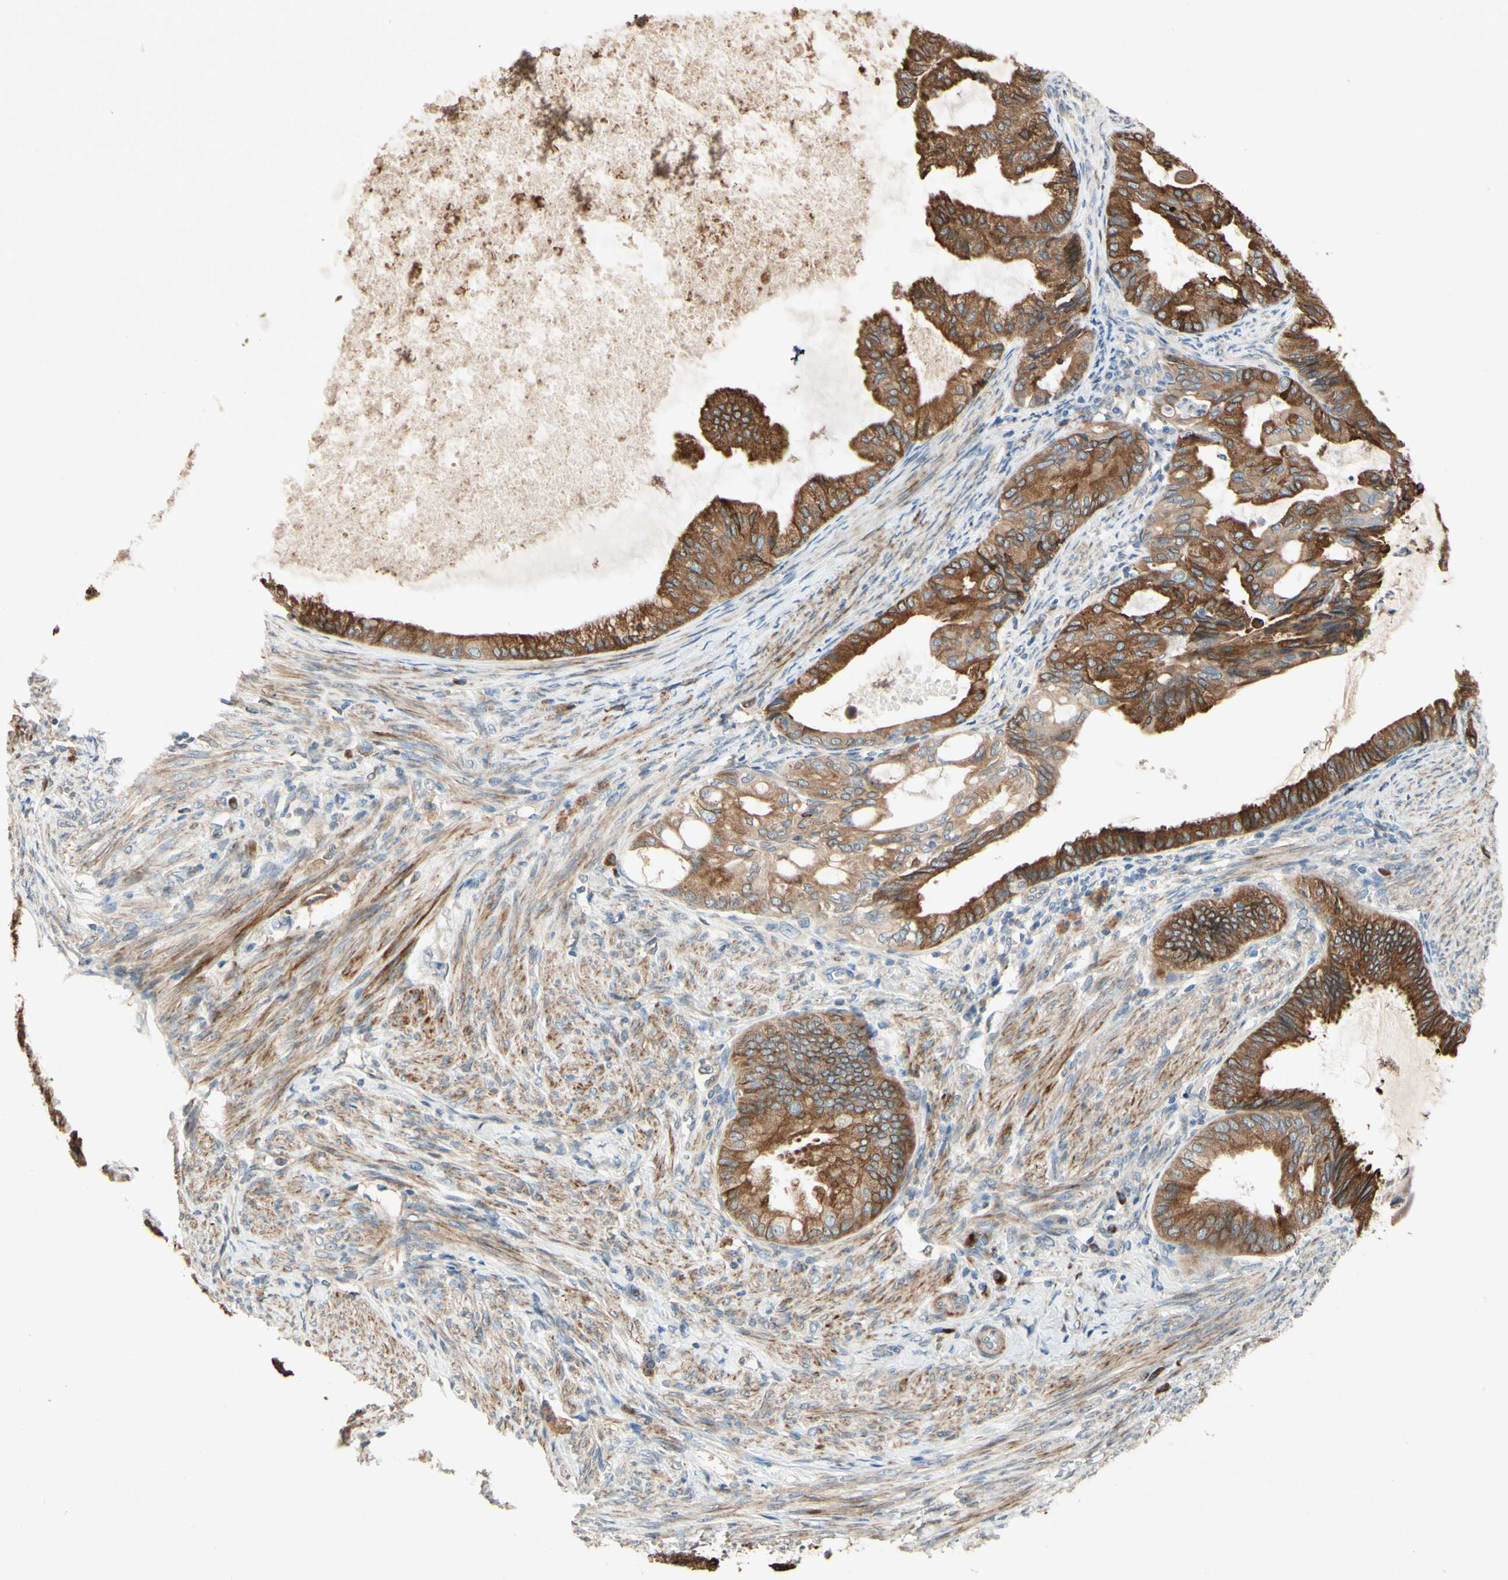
{"staining": {"intensity": "strong", "quantity": ">75%", "location": "cytoplasmic/membranous,nuclear"}, "tissue": "endometrial cancer", "cell_type": "Tumor cells", "image_type": "cancer", "snomed": [{"axis": "morphology", "description": "Adenocarcinoma, NOS"}, {"axis": "topography", "description": "Endometrium"}], "caption": "Immunohistochemistry (IHC) image of endometrial adenocarcinoma stained for a protein (brown), which displays high levels of strong cytoplasmic/membranous and nuclear staining in approximately >75% of tumor cells.", "gene": "PTPRU", "patient": {"sex": "female", "age": 86}}